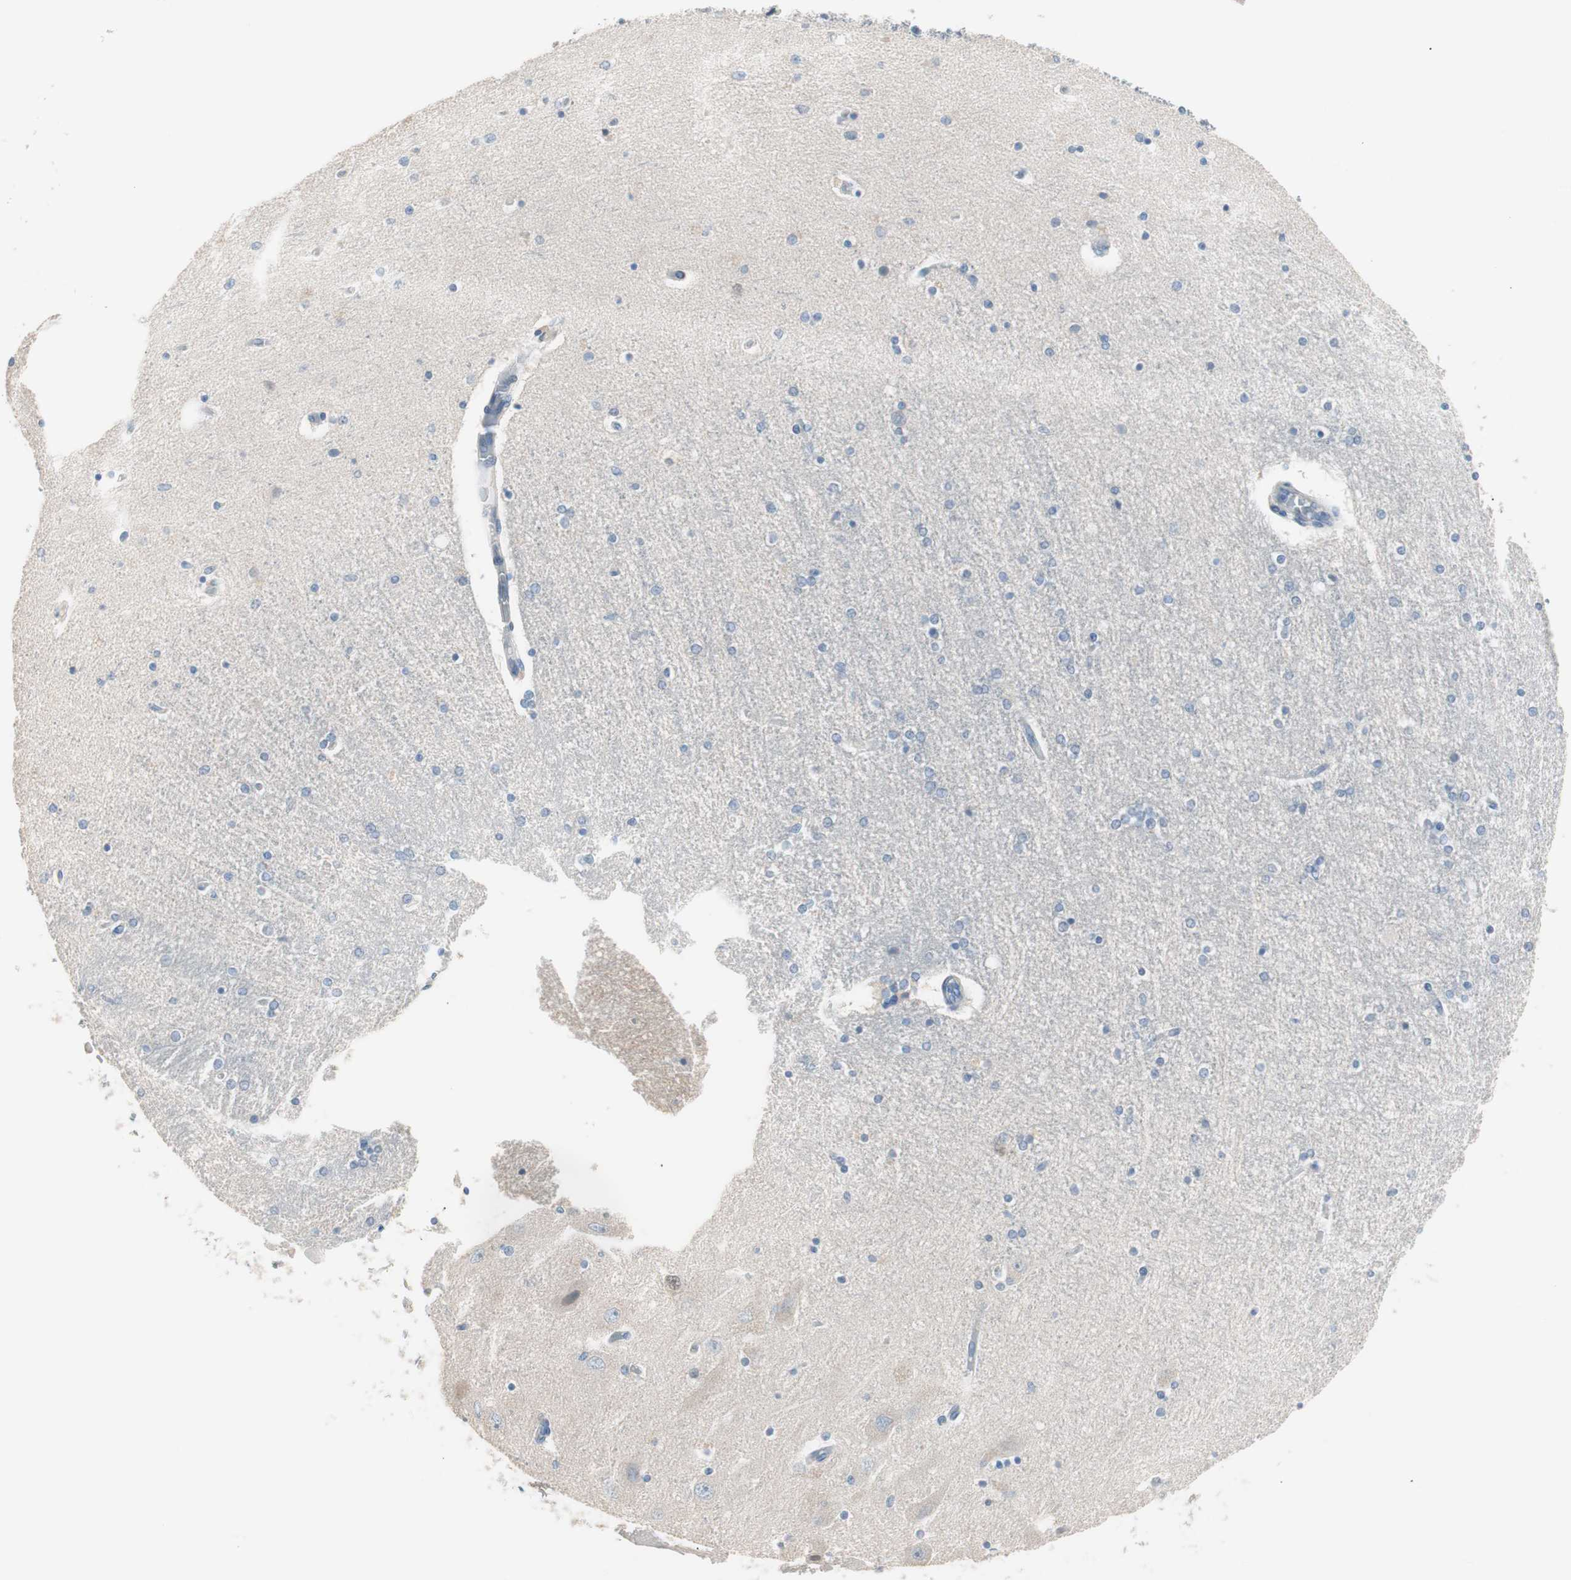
{"staining": {"intensity": "negative", "quantity": "none", "location": "none"}, "tissue": "hippocampus", "cell_type": "Glial cells", "image_type": "normal", "snomed": [{"axis": "morphology", "description": "Normal tissue, NOS"}, {"axis": "topography", "description": "Hippocampus"}], "caption": "Immunohistochemical staining of normal human hippocampus displays no significant staining in glial cells.", "gene": "VIL1", "patient": {"sex": "female", "age": 54}}